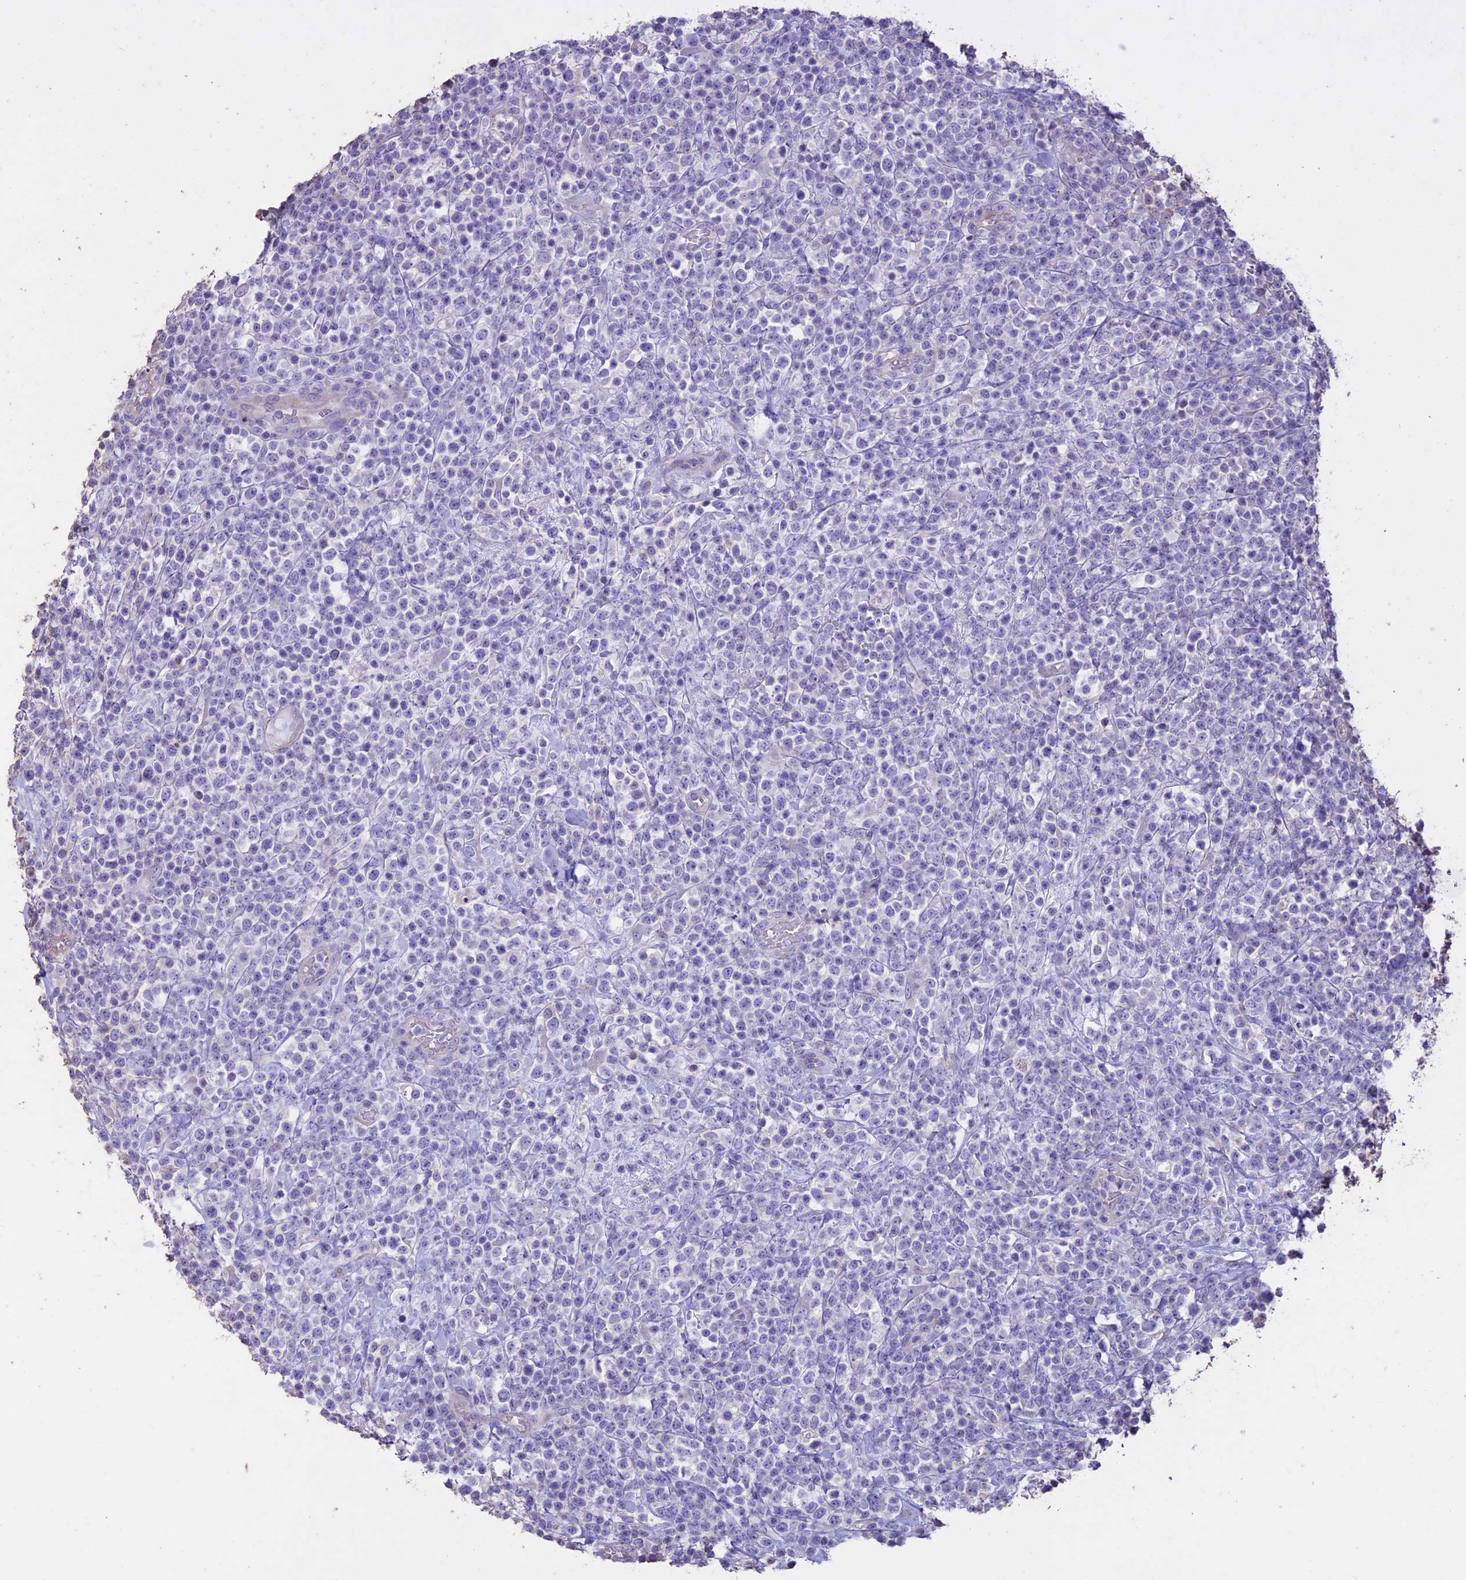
{"staining": {"intensity": "negative", "quantity": "none", "location": "none"}, "tissue": "lymphoma", "cell_type": "Tumor cells", "image_type": "cancer", "snomed": [{"axis": "morphology", "description": "Malignant lymphoma, non-Hodgkin's type, High grade"}, {"axis": "topography", "description": "Colon"}], "caption": "High power microscopy photomicrograph of an IHC histopathology image of lymphoma, revealing no significant staining in tumor cells. Brightfield microscopy of immunohistochemistry stained with DAB (3,3'-diaminobenzidine) (brown) and hematoxylin (blue), captured at high magnification.", "gene": "CCDC148", "patient": {"sex": "female", "age": 53}}